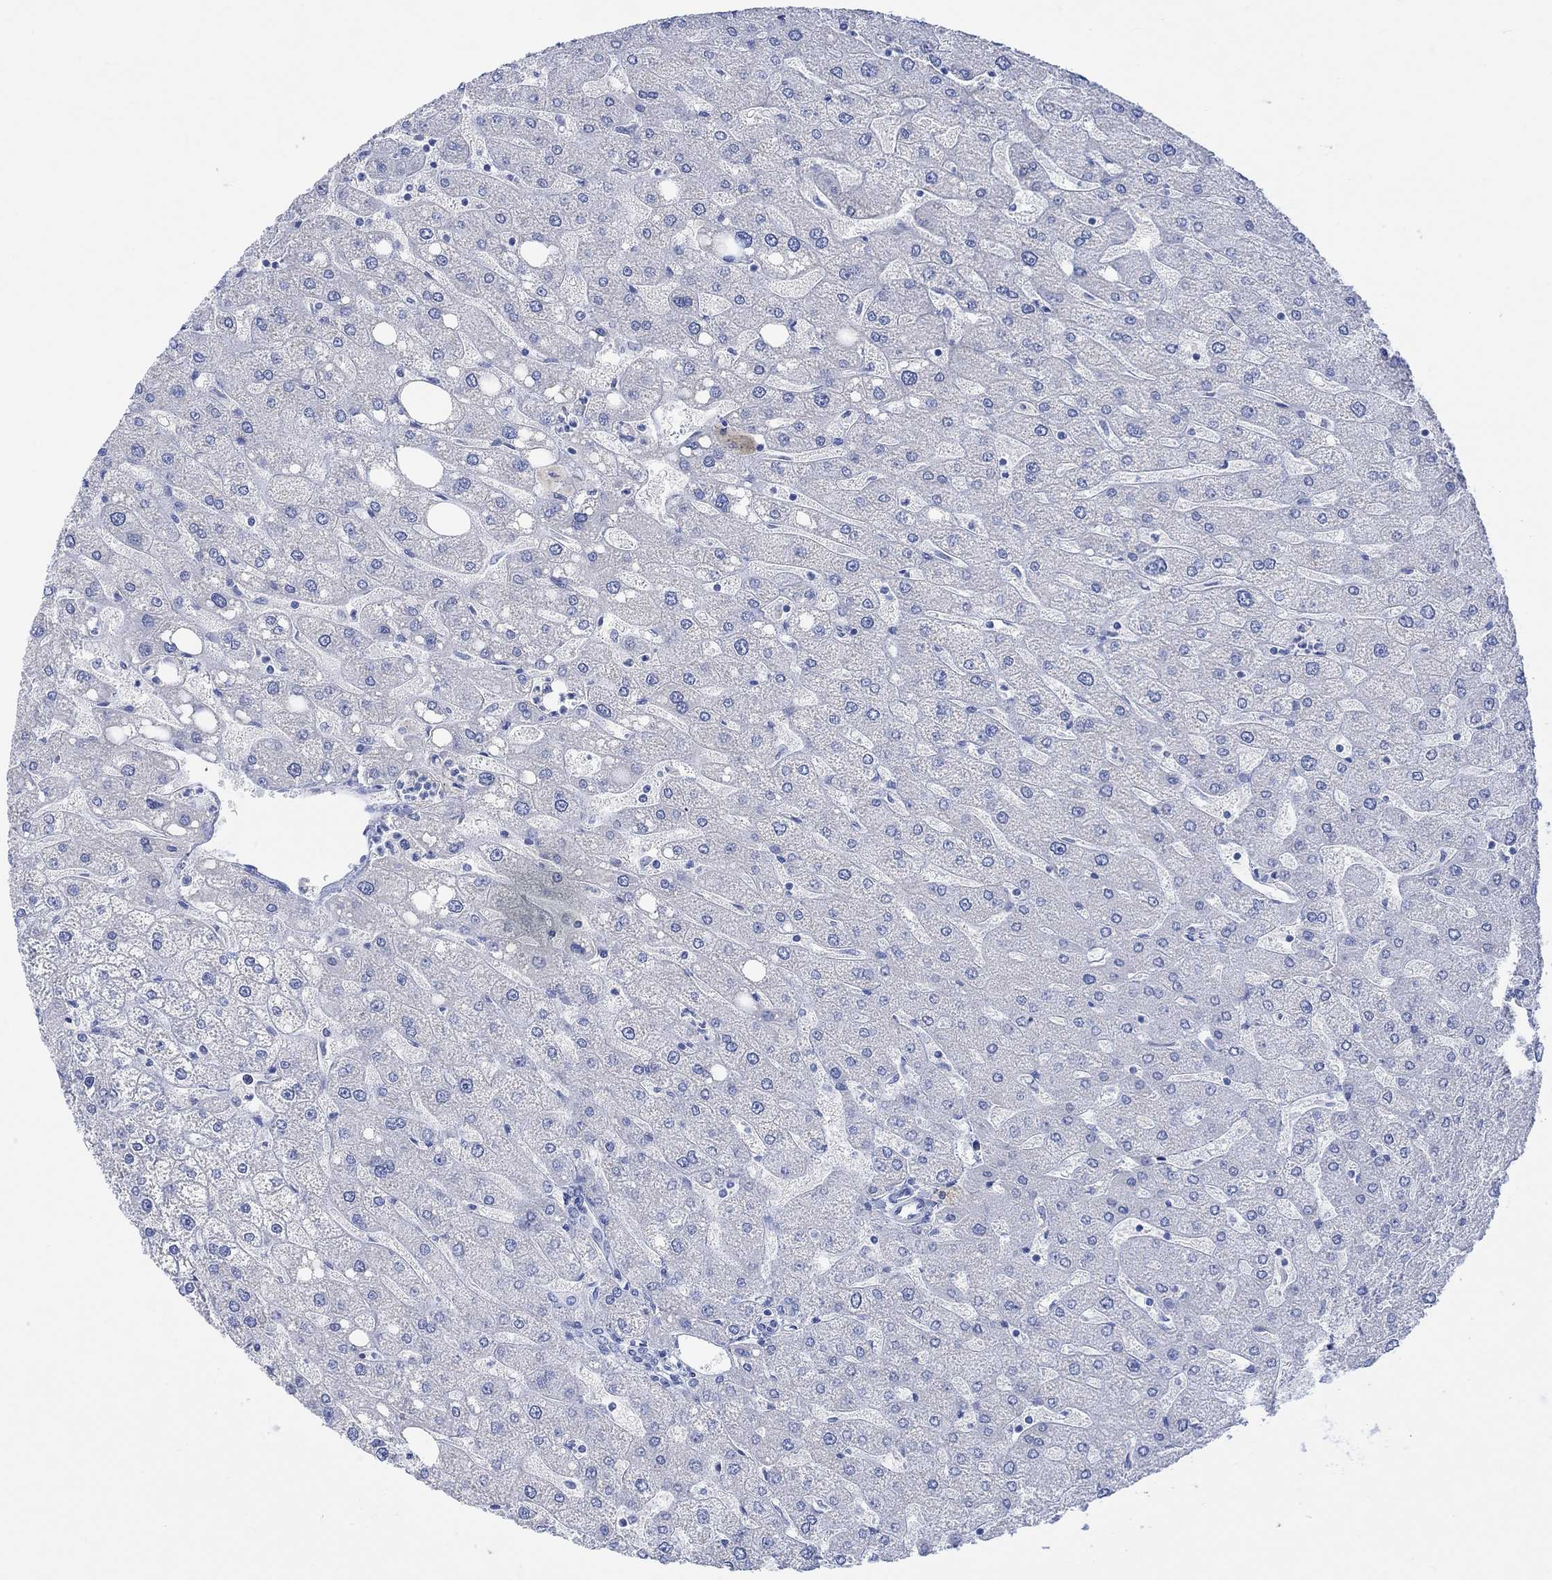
{"staining": {"intensity": "negative", "quantity": "none", "location": "none"}, "tissue": "liver", "cell_type": "Cholangiocytes", "image_type": "normal", "snomed": [{"axis": "morphology", "description": "Normal tissue, NOS"}, {"axis": "topography", "description": "Liver"}], "caption": "An IHC photomicrograph of benign liver is shown. There is no staining in cholangiocytes of liver. The staining is performed using DAB (3,3'-diaminobenzidine) brown chromogen with nuclei counter-stained in using hematoxylin.", "gene": "CALCA", "patient": {"sex": "male", "age": 67}}